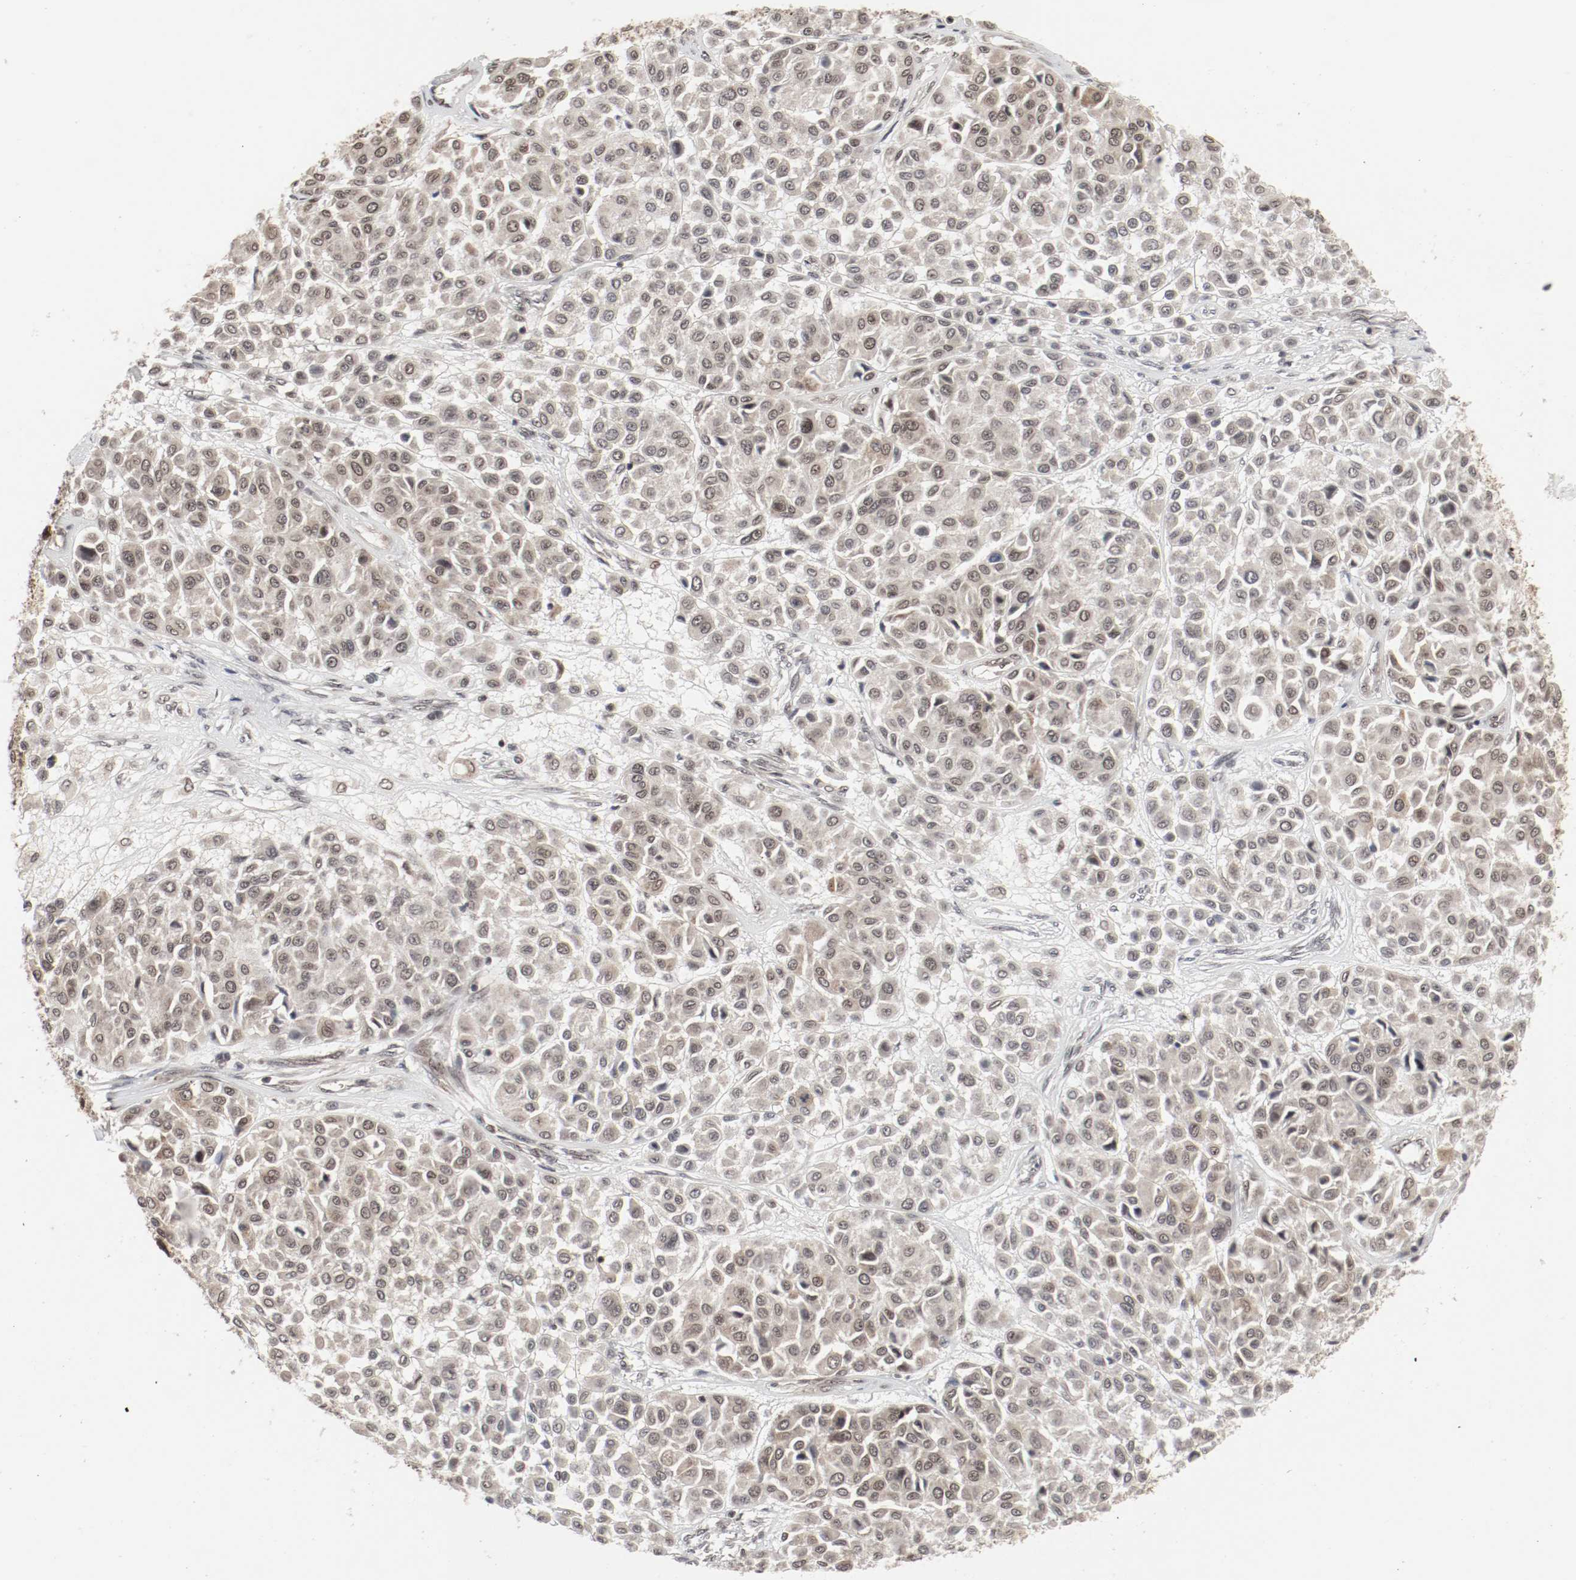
{"staining": {"intensity": "weak", "quantity": ">75%", "location": "cytoplasmic/membranous,nuclear"}, "tissue": "melanoma", "cell_type": "Tumor cells", "image_type": "cancer", "snomed": [{"axis": "morphology", "description": "Malignant melanoma, Metastatic site"}, {"axis": "topography", "description": "Soft tissue"}], "caption": "Malignant melanoma (metastatic site) stained with IHC reveals weak cytoplasmic/membranous and nuclear positivity in approximately >75% of tumor cells. The protein is shown in brown color, while the nuclei are stained blue.", "gene": "CSNK2B", "patient": {"sex": "male", "age": 41}}